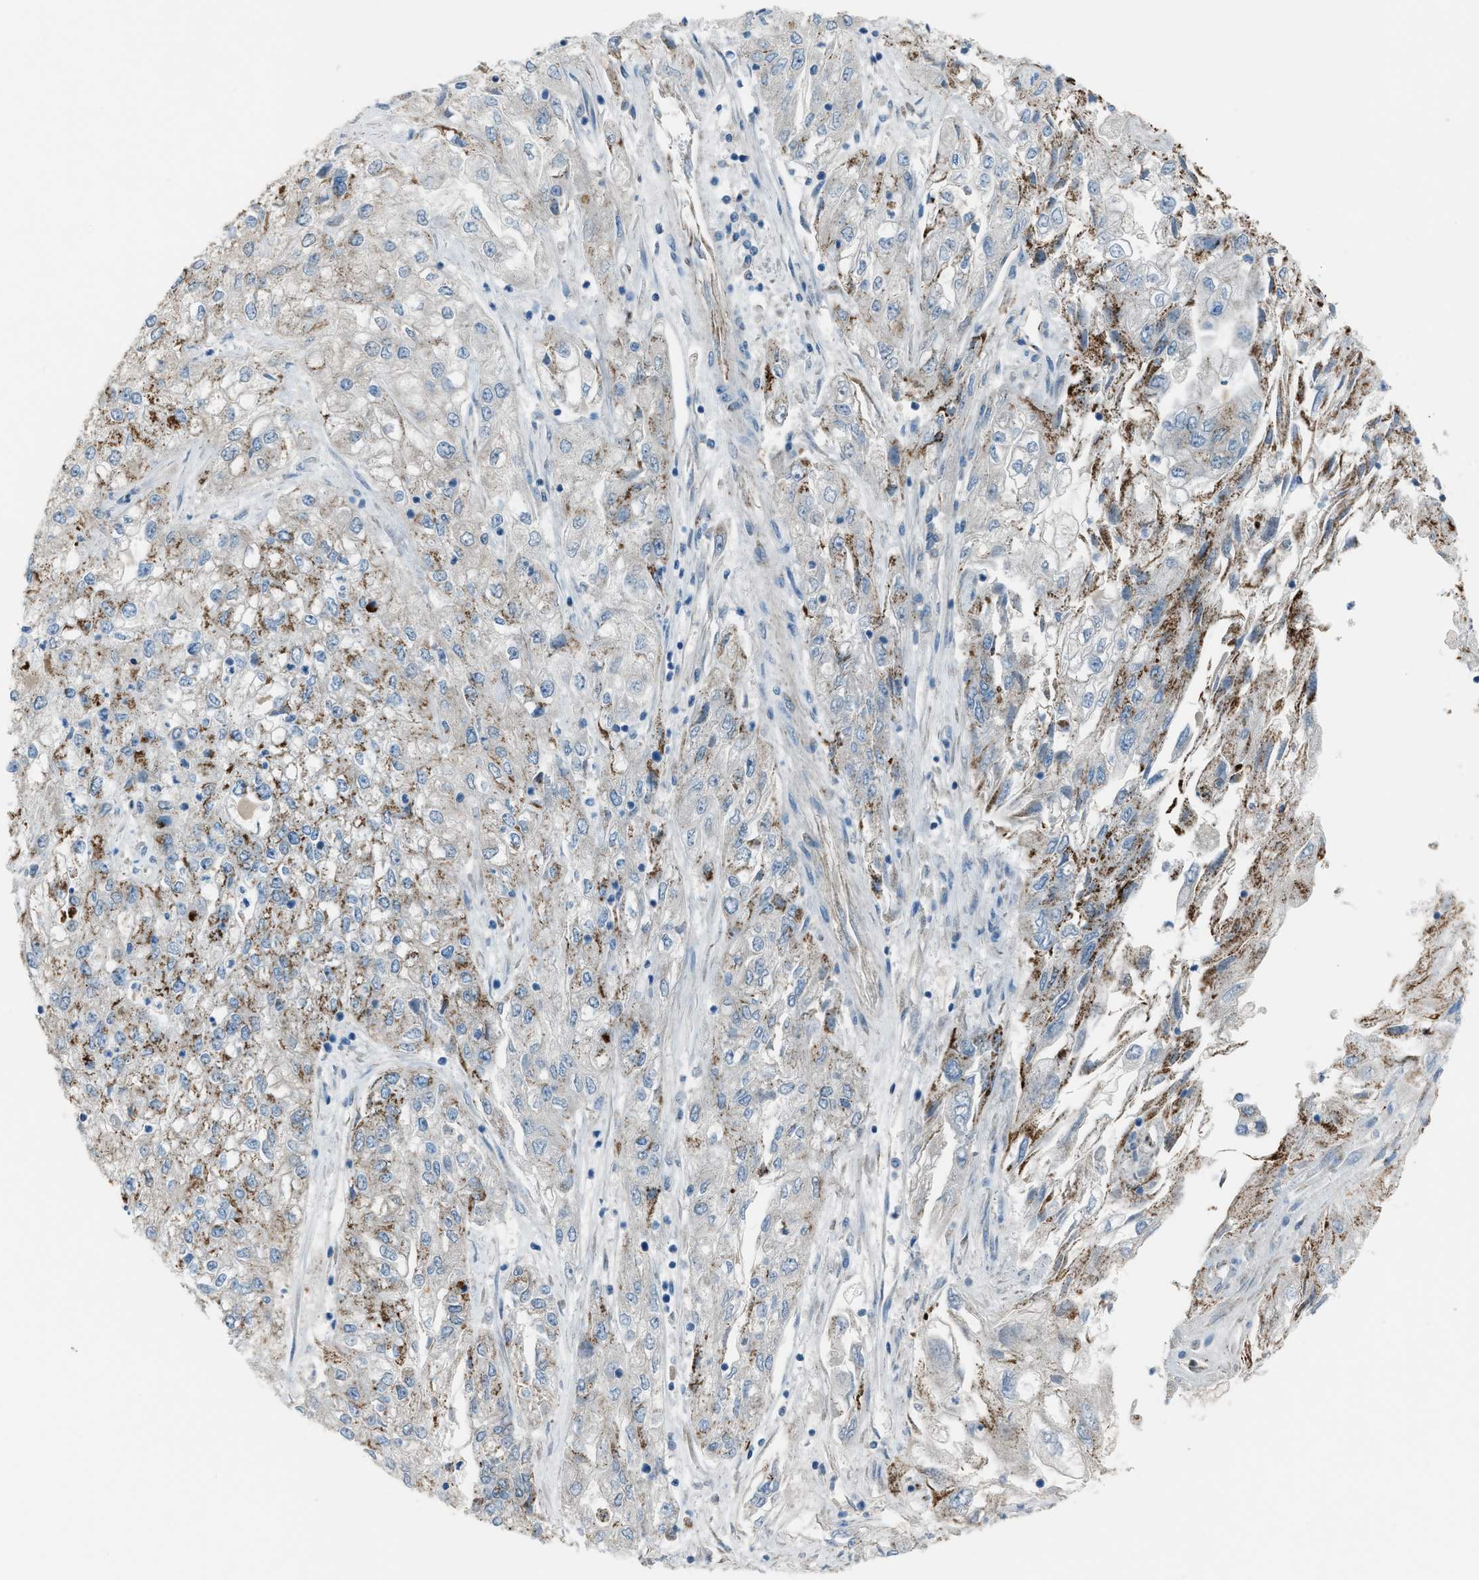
{"staining": {"intensity": "moderate", "quantity": "25%-75%", "location": "cytoplasmic/membranous"}, "tissue": "endometrial cancer", "cell_type": "Tumor cells", "image_type": "cancer", "snomed": [{"axis": "morphology", "description": "Adenocarcinoma, NOS"}, {"axis": "topography", "description": "Endometrium"}], "caption": "This is a histology image of IHC staining of endometrial adenocarcinoma, which shows moderate positivity in the cytoplasmic/membranous of tumor cells.", "gene": "MDH2", "patient": {"sex": "female", "age": 49}}